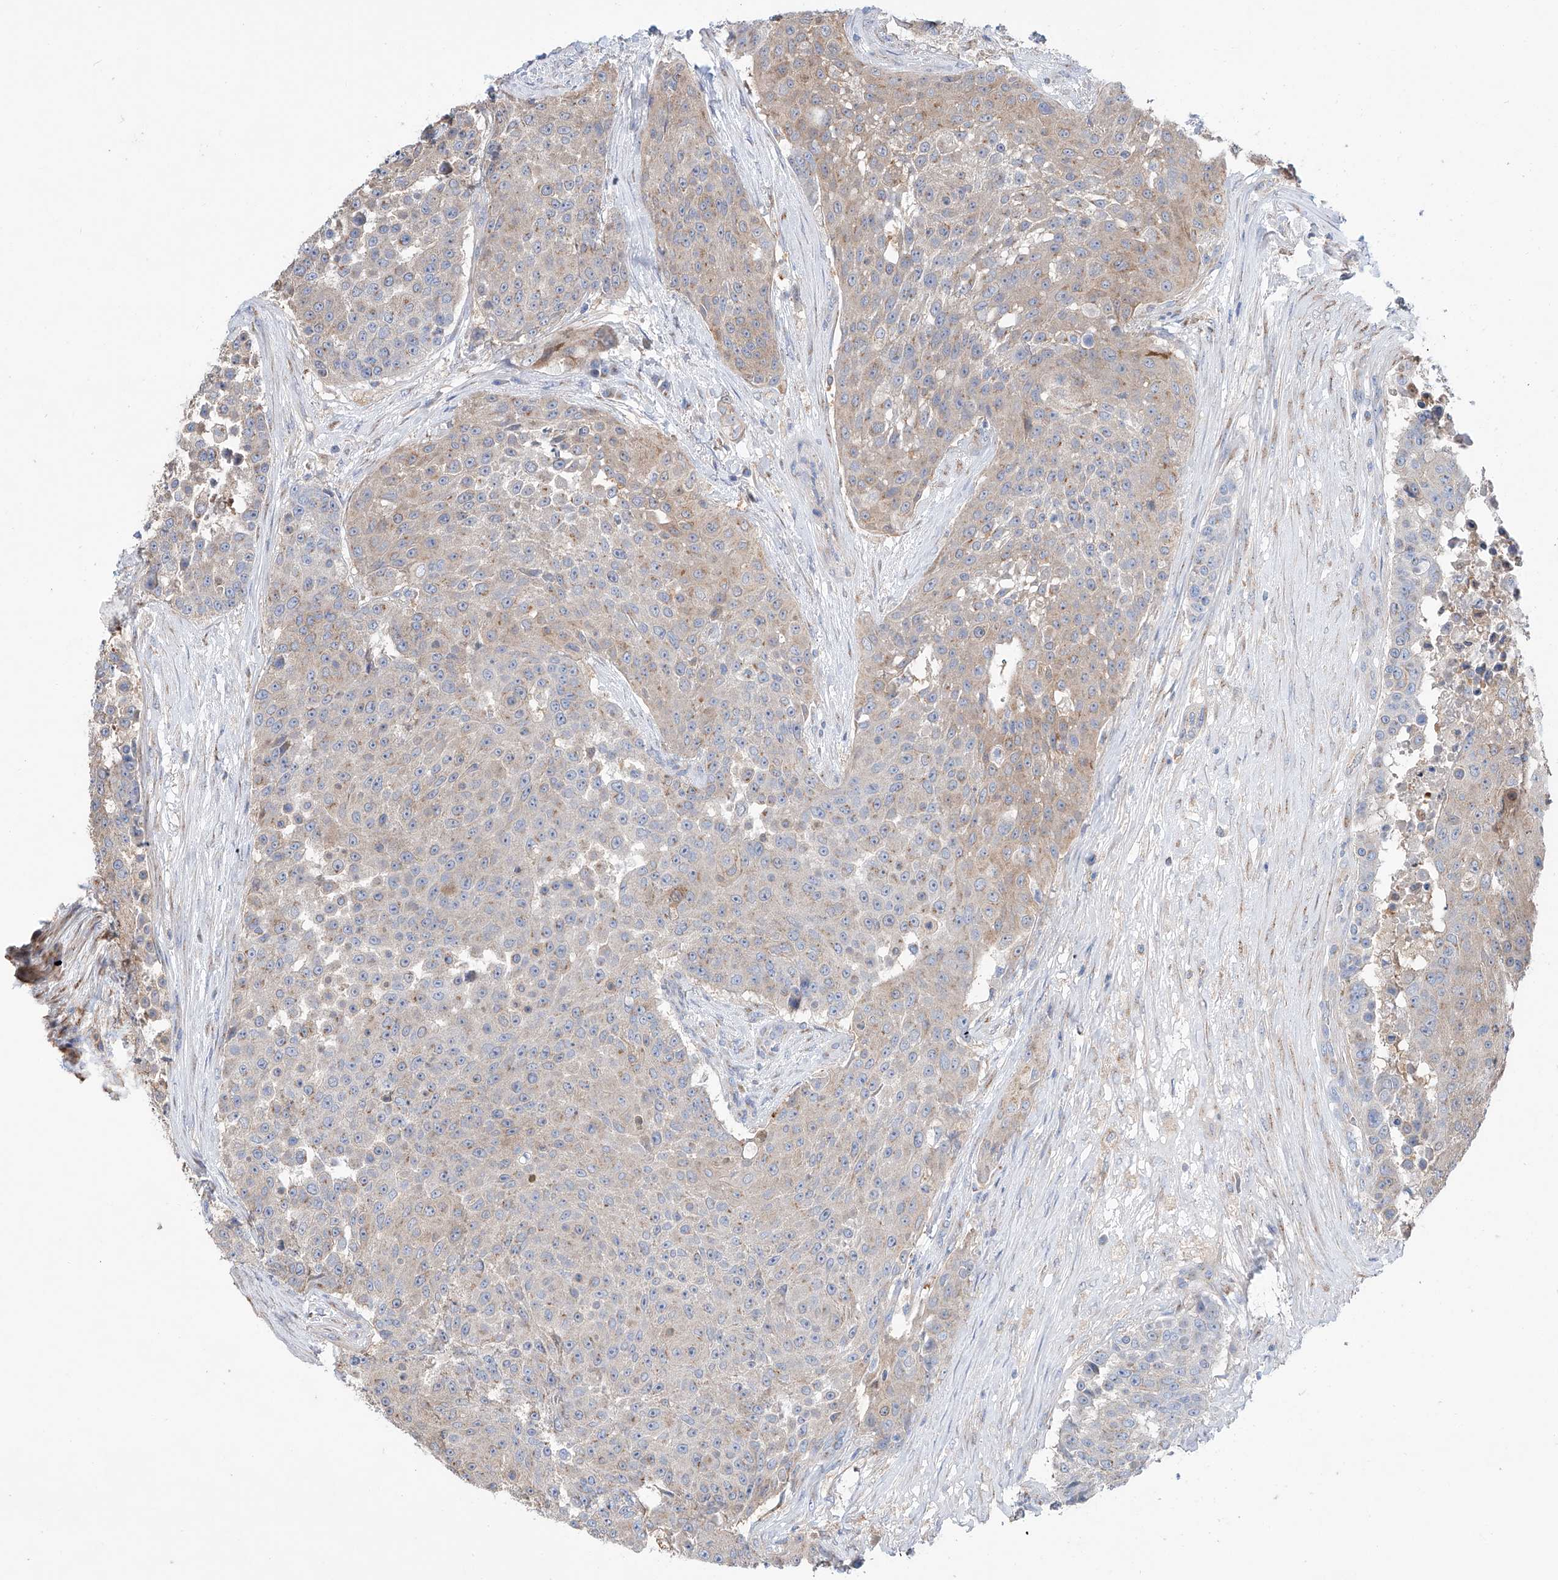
{"staining": {"intensity": "weak", "quantity": "<25%", "location": "cytoplasmic/membranous"}, "tissue": "urothelial cancer", "cell_type": "Tumor cells", "image_type": "cancer", "snomed": [{"axis": "morphology", "description": "Urothelial carcinoma, High grade"}, {"axis": "topography", "description": "Urinary bladder"}], "caption": "Protein analysis of urothelial cancer reveals no significant positivity in tumor cells. The staining is performed using DAB brown chromogen with nuclei counter-stained in using hematoxylin.", "gene": "SLC22A7", "patient": {"sex": "female", "age": 63}}